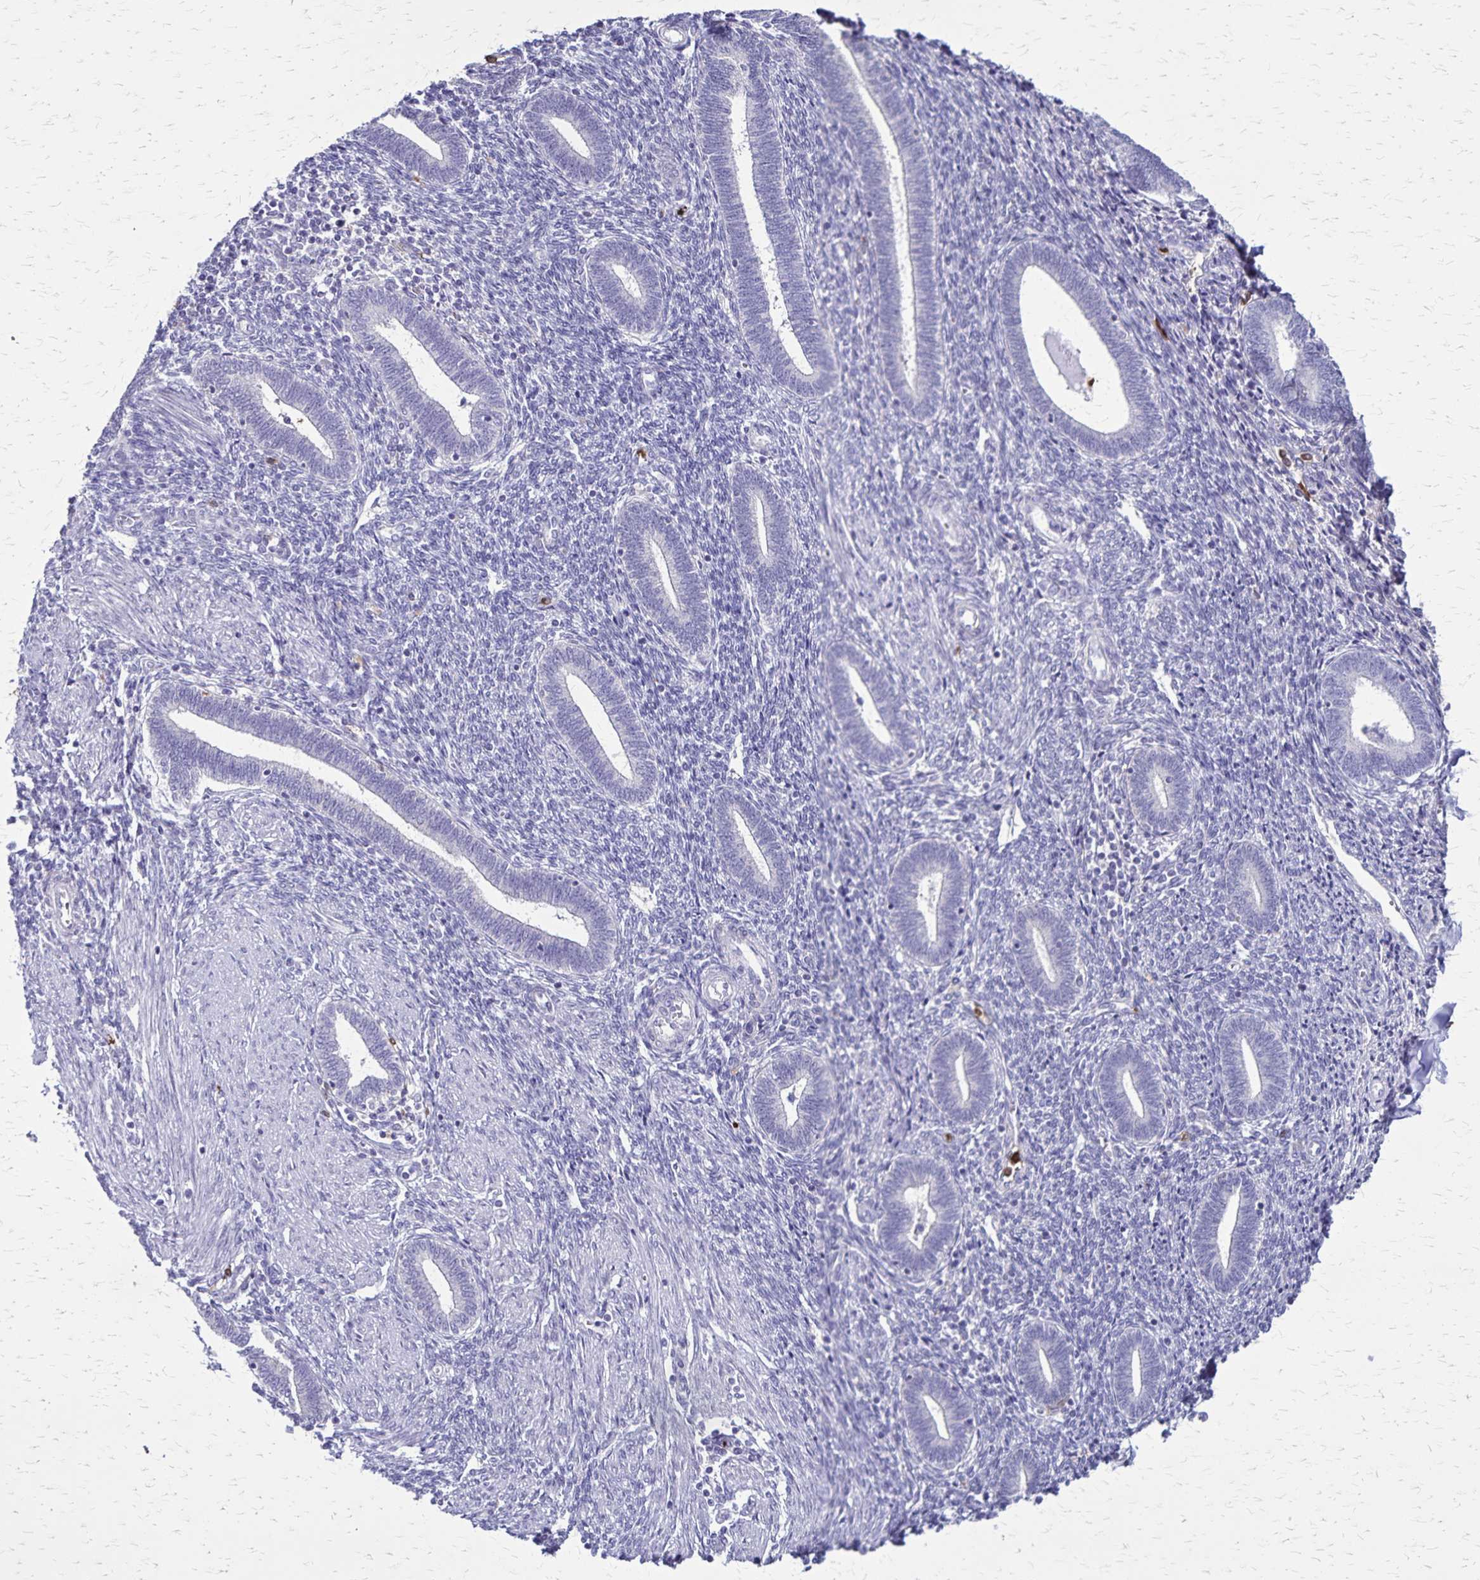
{"staining": {"intensity": "negative", "quantity": "none", "location": "none"}, "tissue": "endometrium", "cell_type": "Cells in endometrial stroma", "image_type": "normal", "snomed": [{"axis": "morphology", "description": "Normal tissue, NOS"}, {"axis": "topography", "description": "Endometrium"}], "caption": "IHC of unremarkable endometrium shows no staining in cells in endometrial stroma.", "gene": "ULBP3", "patient": {"sex": "female", "age": 42}}